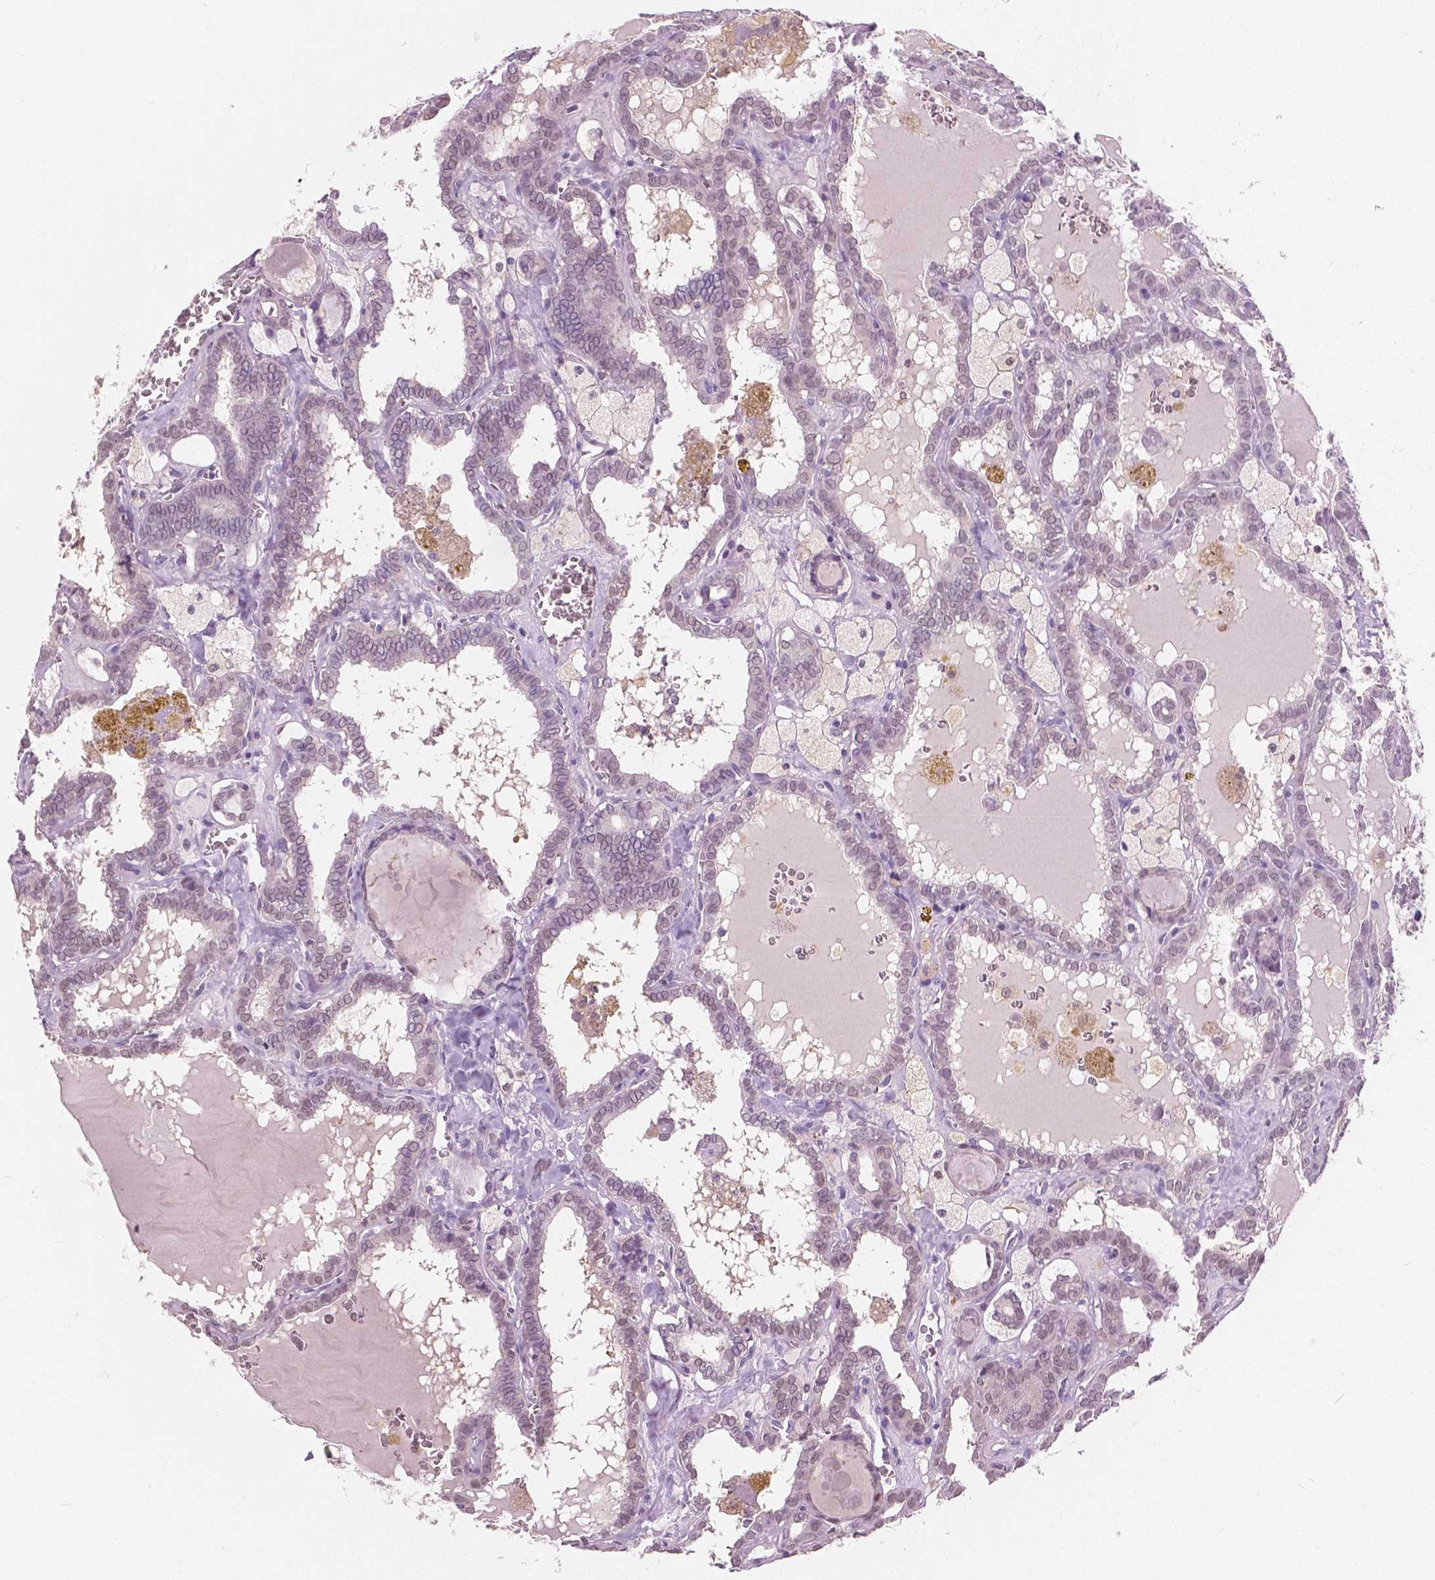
{"staining": {"intensity": "negative", "quantity": "none", "location": "none"}, "tissue": "thyroid cancer", "cell_type": "Tumor cells", "image_type": "cancer", "snomed": [{"axis": "morphology", "description": "Papillary adenocarcinoma, NOS"}, {"axis": "topography", "description": "Thyroid gland"}], "caption": "This is a photomicrograph of immunohistochemistry staining of papillary adenocarcinoma (thyroid), which shows no positivity in tumor cells.", "gene": "GALM", "patient": {"sex": "female", "age": 39}}